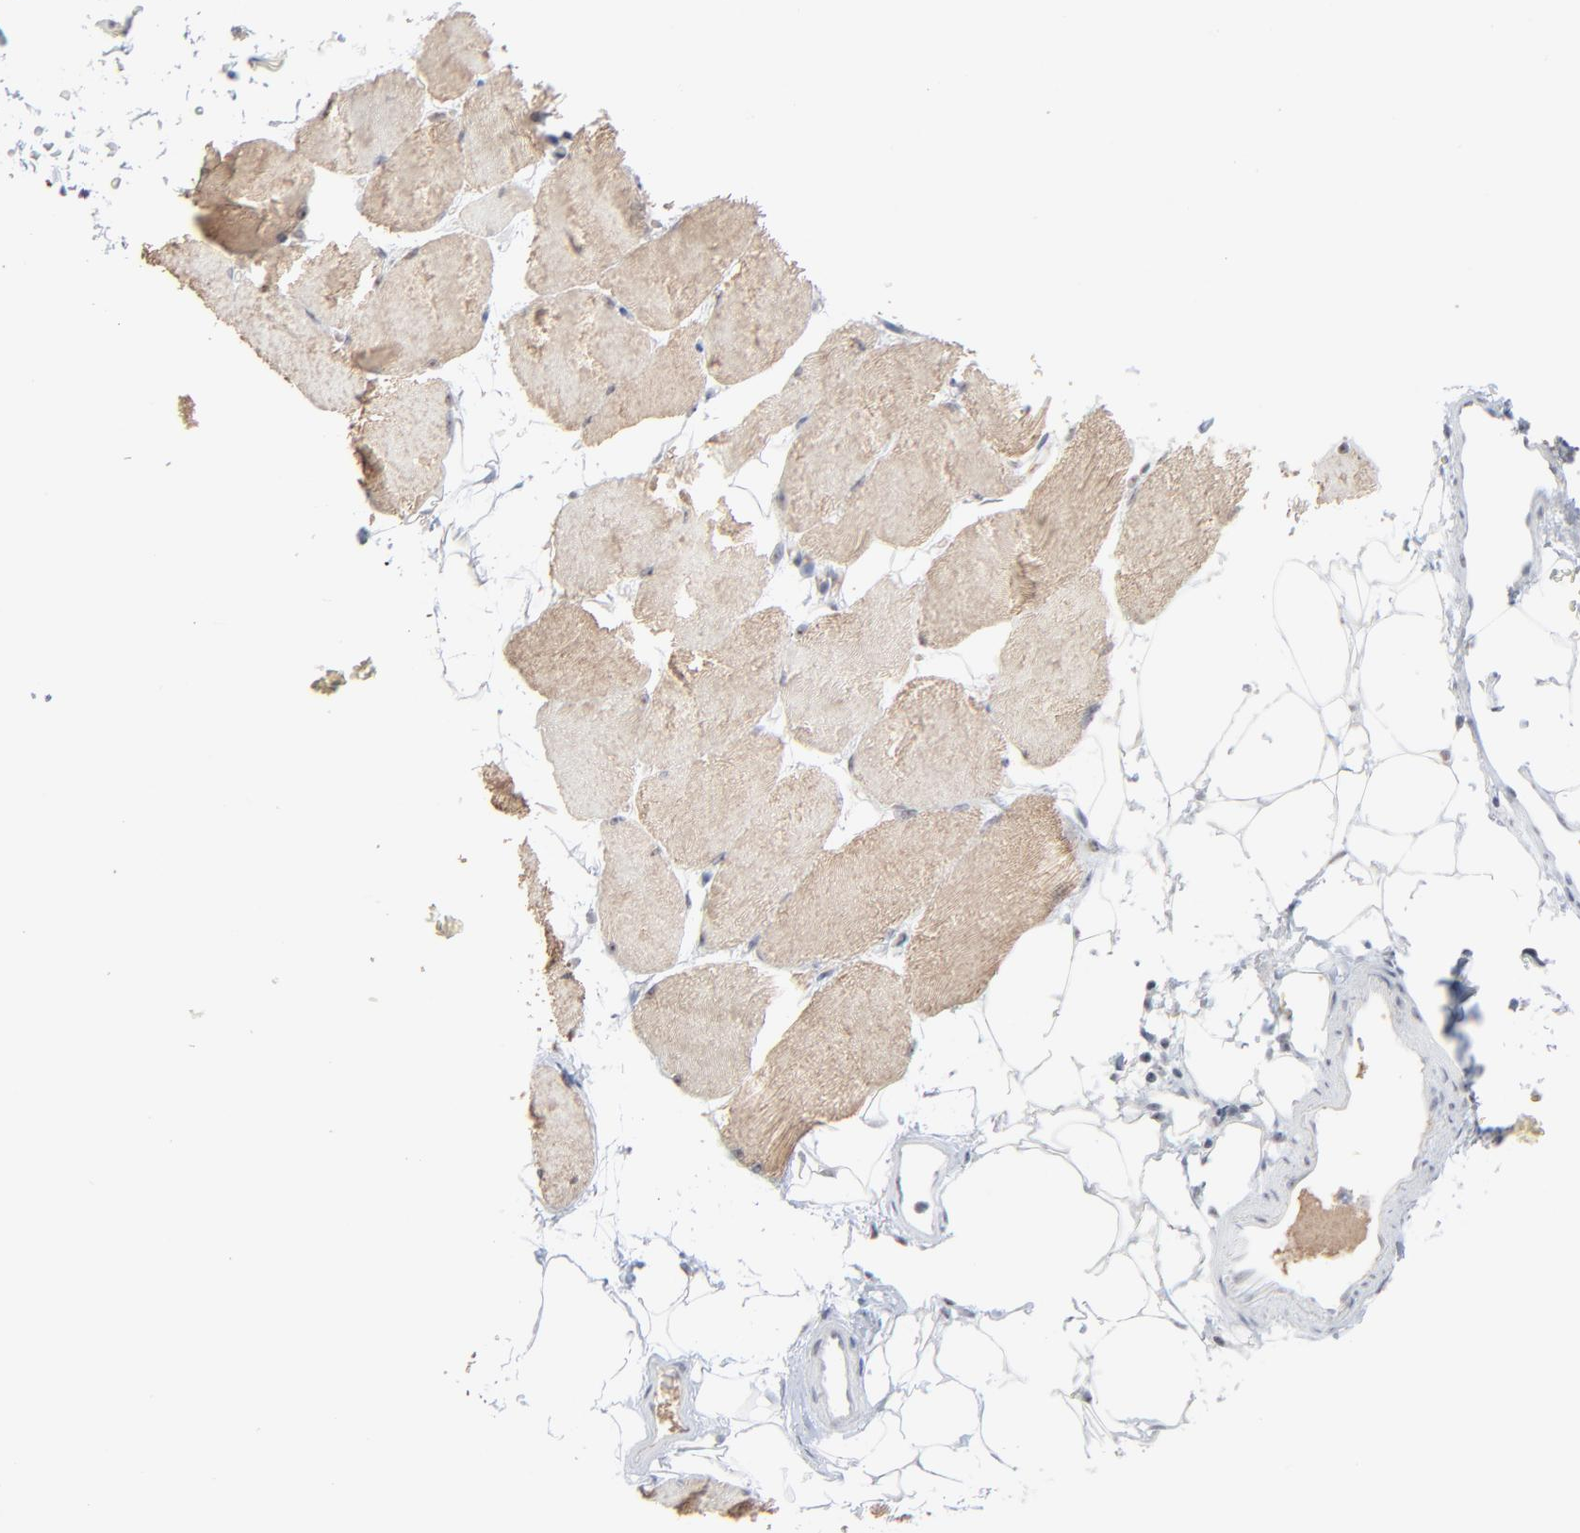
{"staining": {"intensity": "moderate", "quantity": "25%-75%", "location": "cytoplasmic/membranous"}, "tissue": "skeletal muscle", "cell_type": "Myocytes", "image_type": "normal", "snomed": [{"axis": "morphology", "description": "Normal tissue, NOS"}, {"axis": "topography", "description": "Skeletal muscle"}, {"axis": "topography", "description": "Parathyroid gland"}], "caption": "DAB immunohistochemical staining of unremarkable human skeletal muscle shows moderate cytoplasmic/membranous protein staining in approximately 25%-75% of myocytes.", "gene": "MPHOSPH6", "patient": {"sex": "female", "age": 37}}